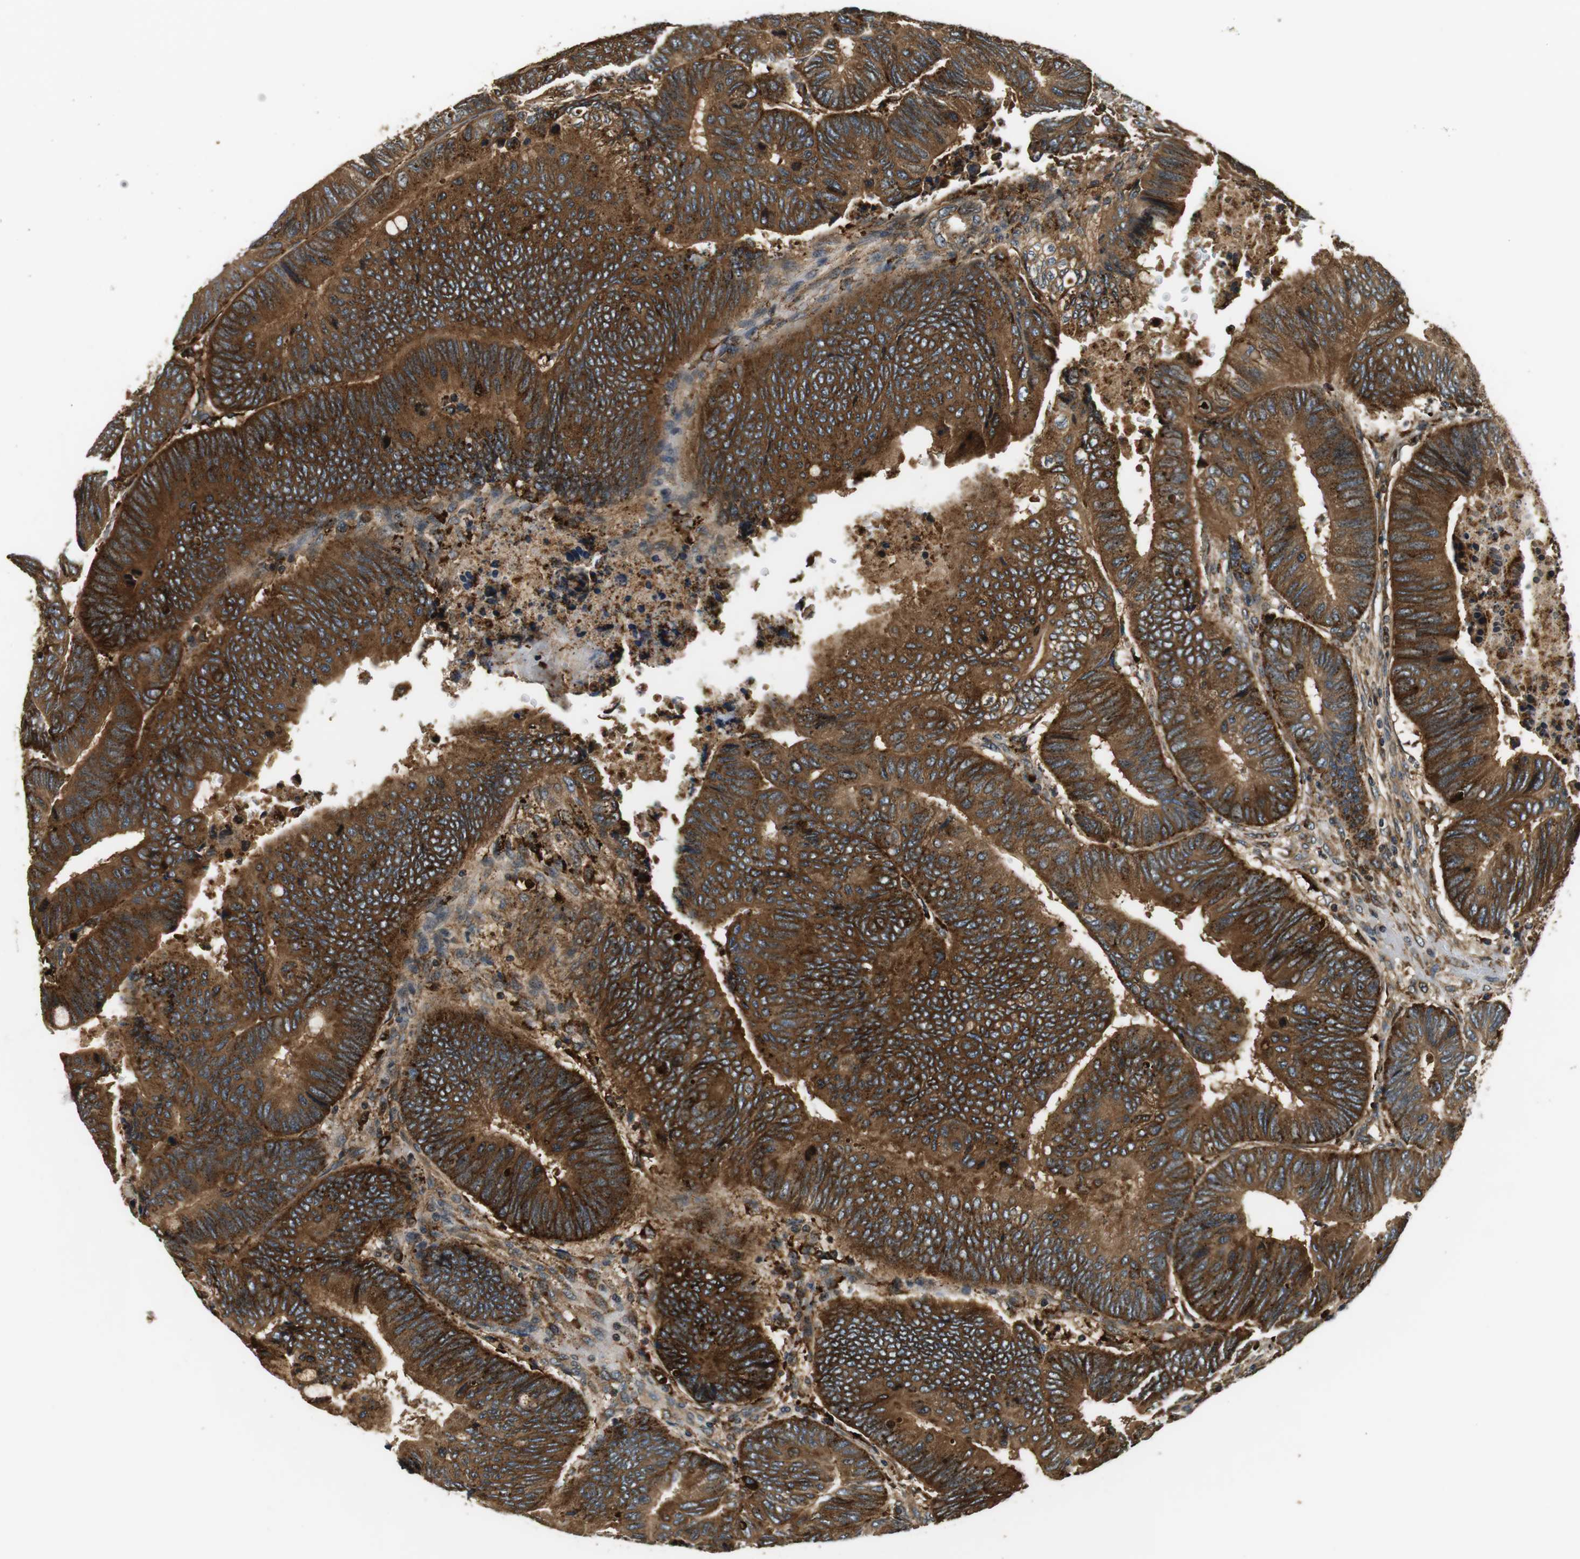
{"staining": {"intensity": "strong", "quantity": ">75%", "location": "cytoplasmic/membranous"}, "tissue": "colorectal cancer", "cell_type": "Tumor cells", "image_type": "cancer", "snomed": [{"axis": "morphology", "description": "Normal tissue, NOS"}, {"axis": "morphology", "description": "Adenocarcinoma, NOS"}, {"axis": "topography", "description": "Rectum"}, {"axis": "topography", "description": "Peripheral nerve tissue"}], "caption": "Immunohistochemistry photomicrograph of neoplastic tissue: human colorectal adenocarcinoma stained using immunohistochemistry reveals high levels of strong protein expression localized specifically in the cytoplasmic/membranous of tumor cells, appearing as a cytoplasmic/membranous brown color.", "gene": "TXNRD1", "patient": {"sex": "male", "age": 92}}